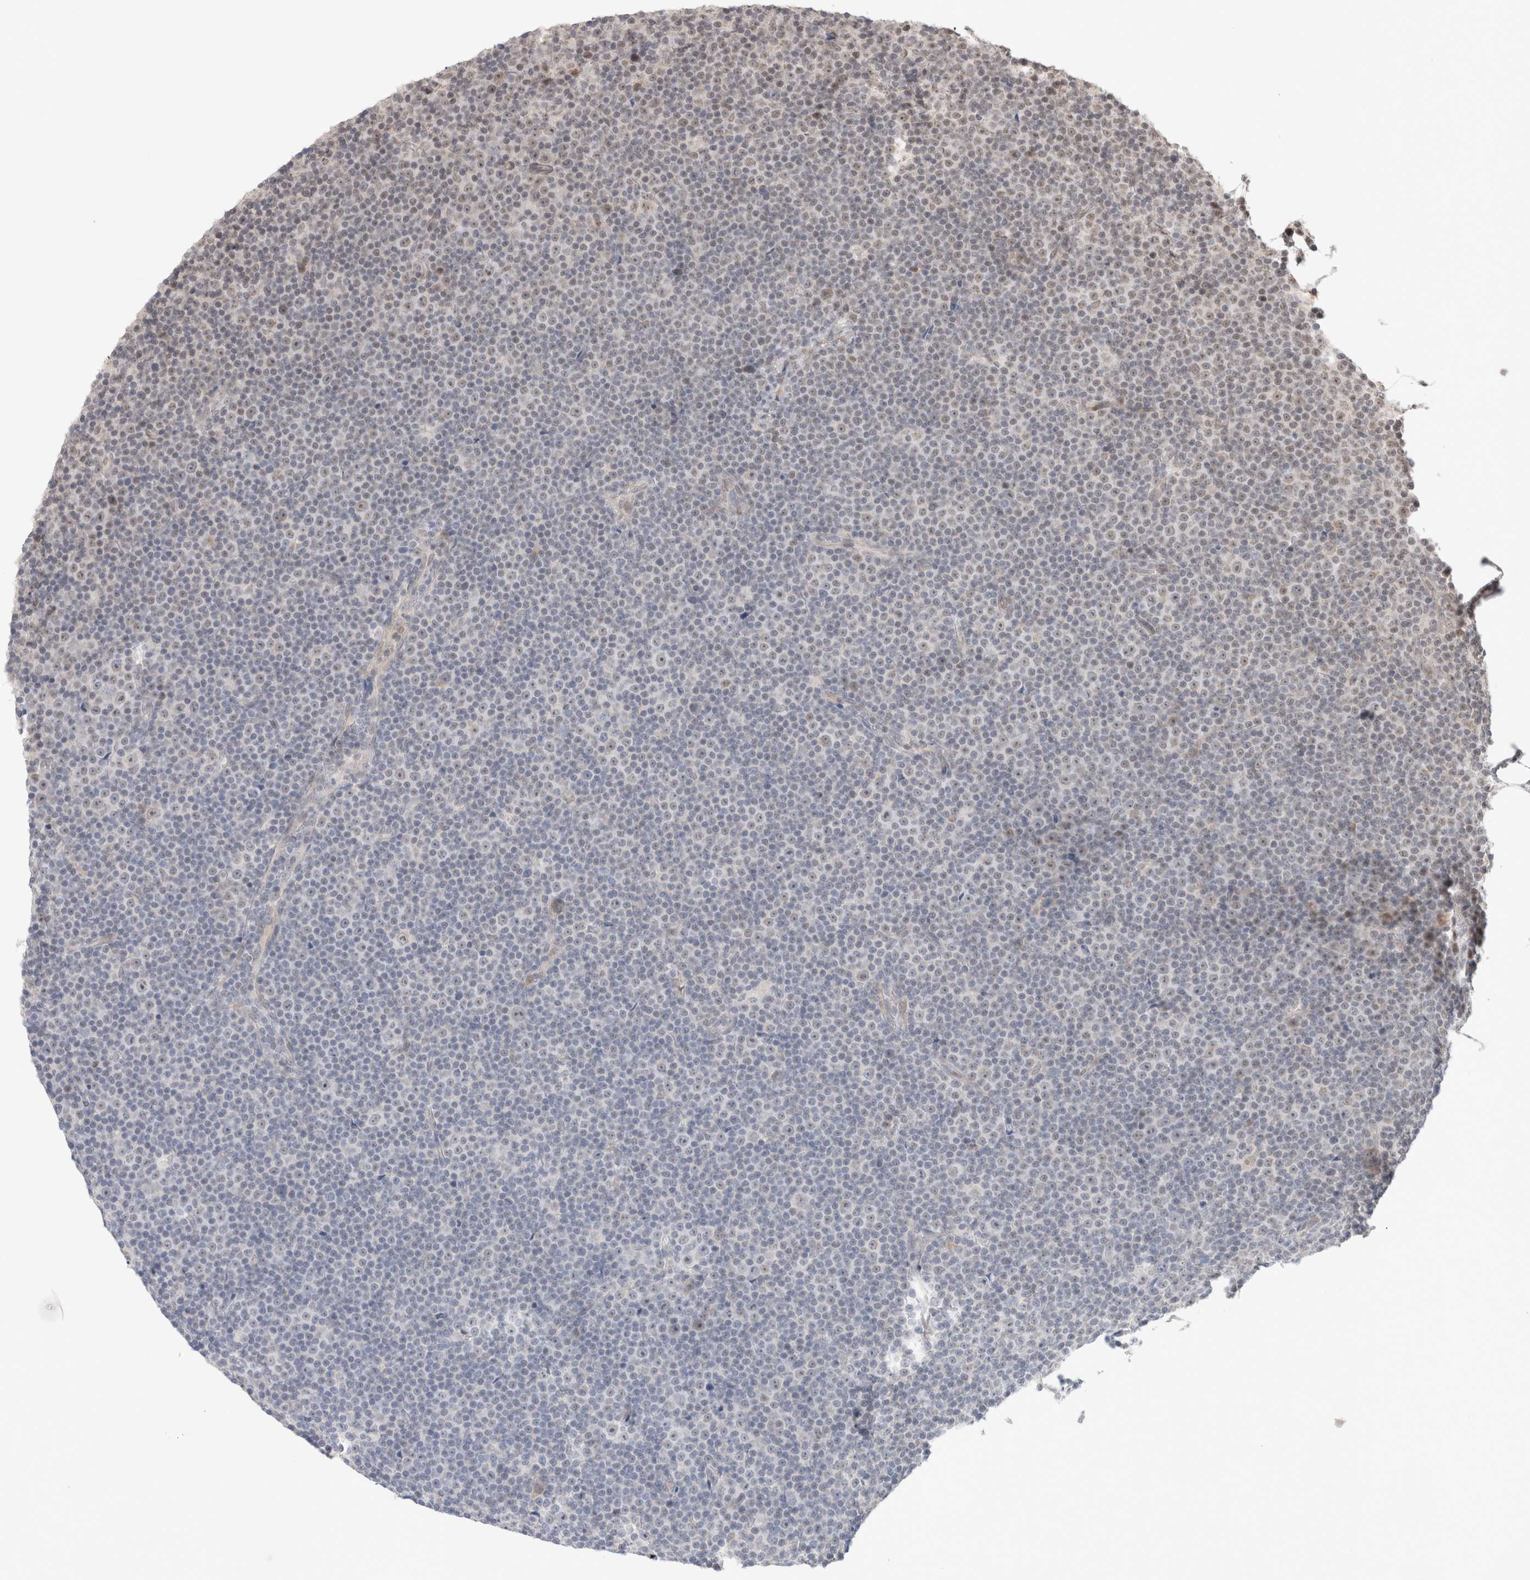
{"staining": {"intensity": "negative", "quantity": "none", "location": "none"}, "tissue": "lymphoma", "cell_type": "Tumor cells", "image_type": "cancer", "snomed": [{"axis": "morphology", "description": "Malignant lymphoma, non-Hodgkin's type, Low grade"}, {"axis": "topography", "description": "Lymph node"}], "caption": "Immunohistochemistry photomicrograph of lymphoma stained for a protein (brown), which displays no positivity in tumor cells.", "gene": "SYDE2", "patient": {"sex": "female", "age": 67}}